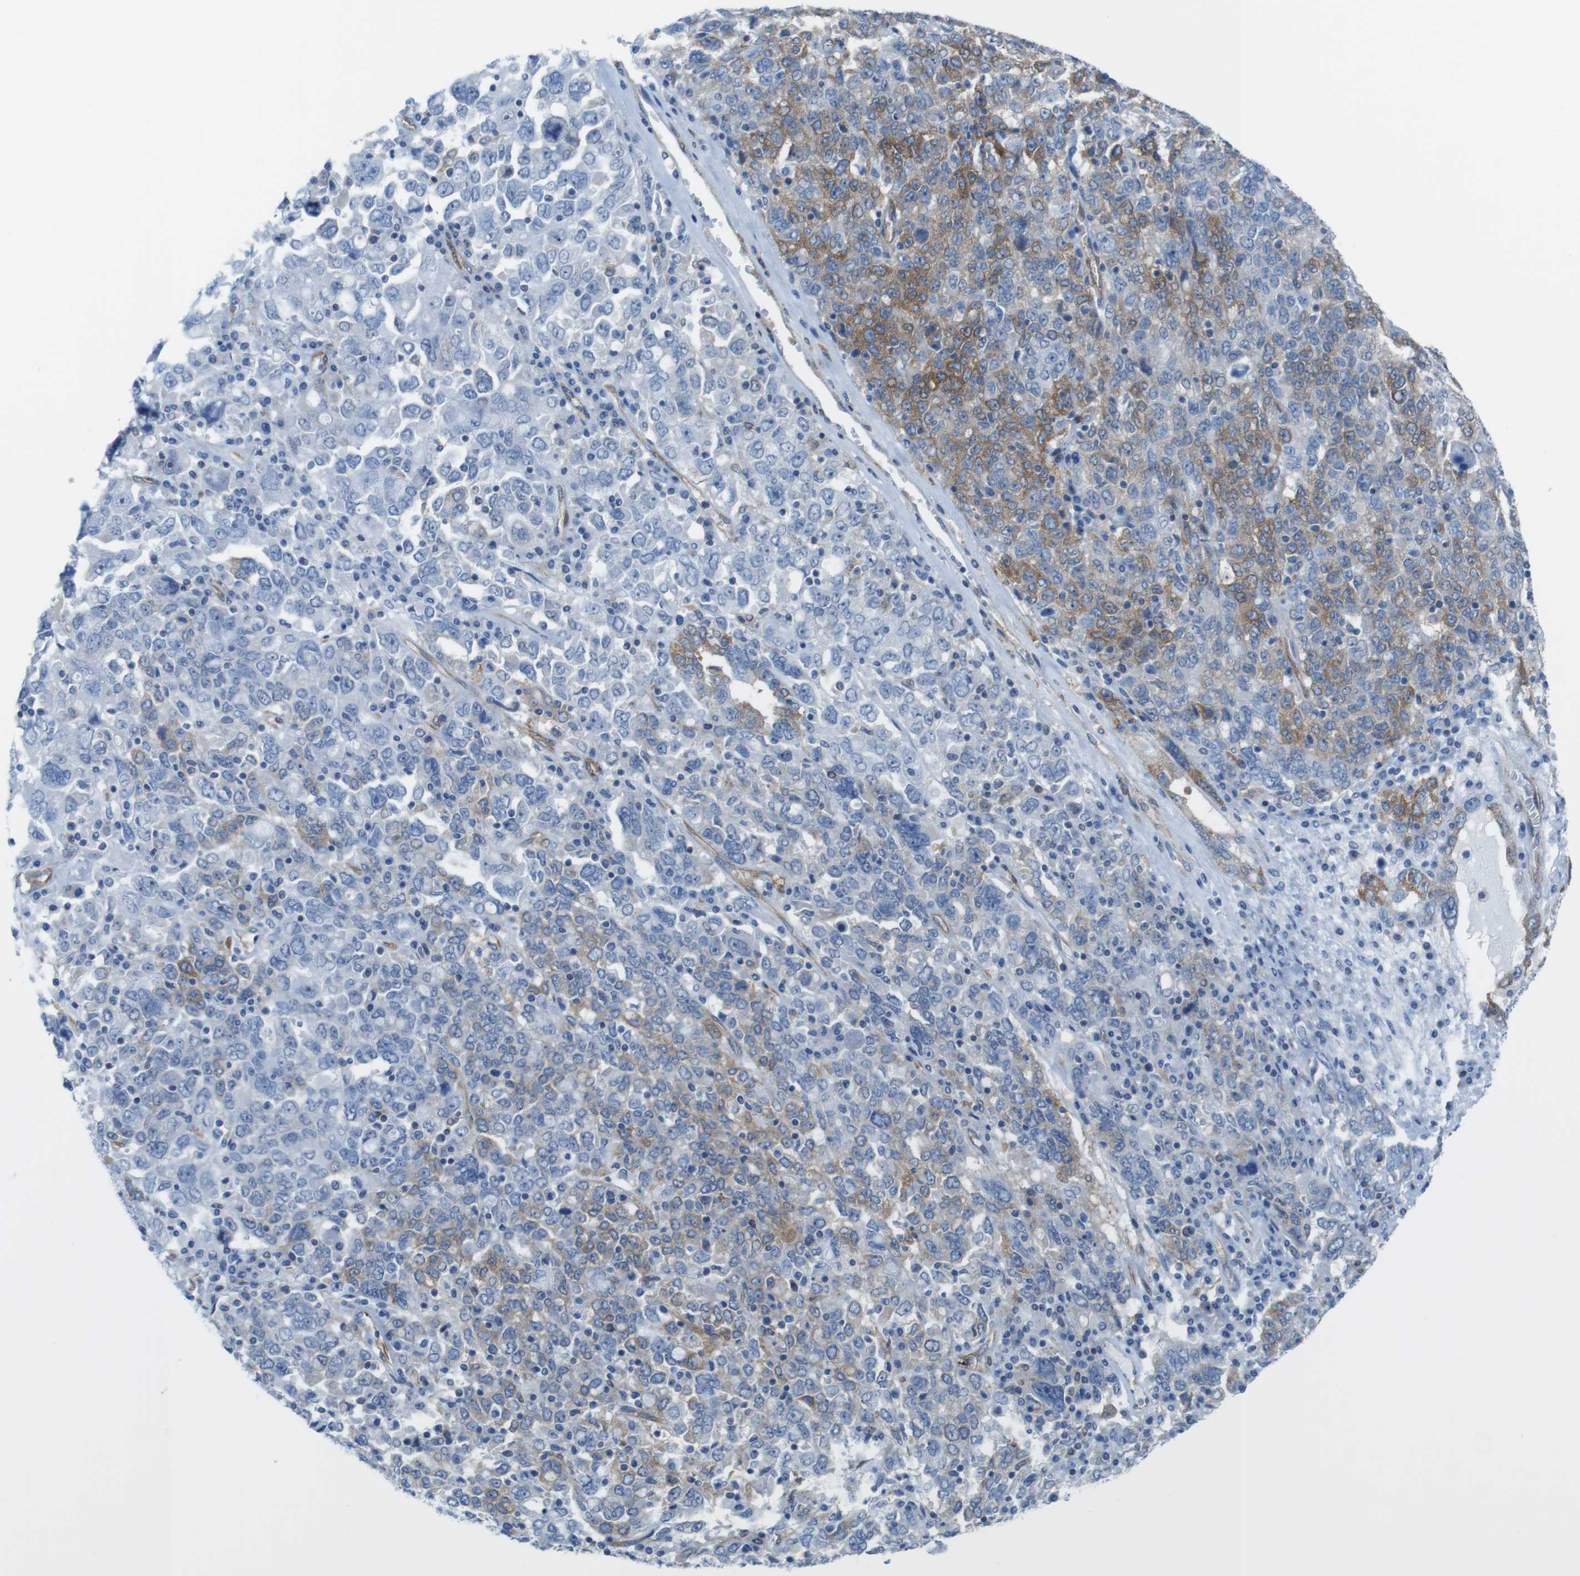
{"staining": {"intensity": "moderate", "quantity": "25%-75%", "location": "cytoplasmic/membranous"}, "tissue": "ovarian cancer", "cell_type": "Tumor cells", "image_type": "cancer", "snomed": [{"axis": "morphology", "description": "Carcinoma, endometroid"}, {"axis": "topography", "description": "Ovary"}], "caption": "Protein analysis of ovarian cancer tissue reveals moderate cytoplasmic/membranous staining in about 25%-75% of tumor cells.", "gene": "DIAPH2", "patient": {"sex": "female", "age": 62}}